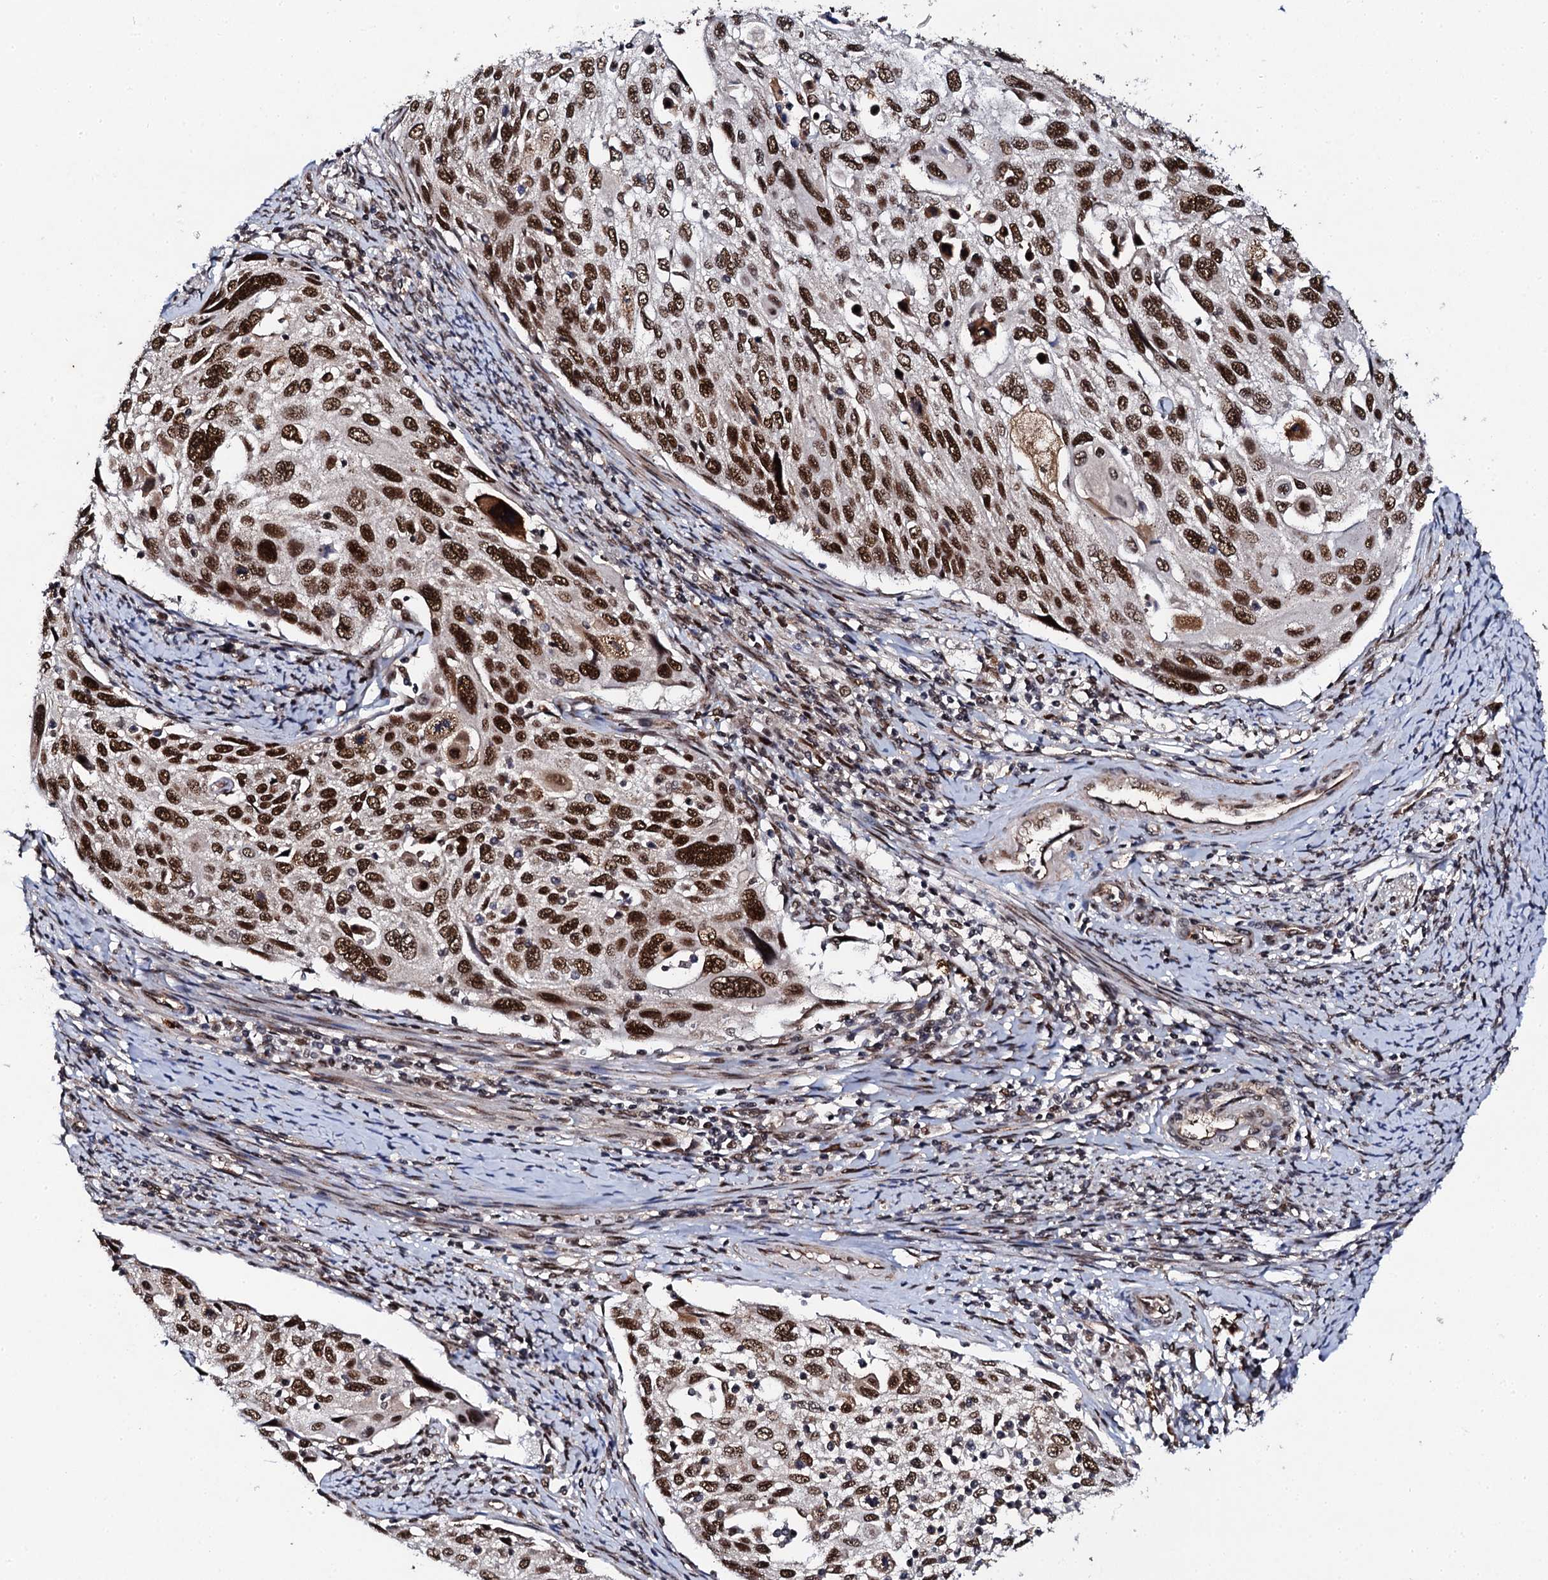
{"staining": {"intensity": "strong", "quantity": ">75%", "location": "nuclear"}, "tissue": "cervical cancer", "cell_type": "Tumor cells", "image_type": "cancer", "snomed": [{"axis": "morphology", "description": "Squamous cell carcinoma, NOS"}, {"axis": "topography", "description": "Cervix"}], "caption": "There is high levels of strong nuclear positivity in tumor cells of cervical cancer, as demonstrated by immunohistochemical staining (brown color).", "gene": "CSTF3", "patient": {"sex": "female", "age": 70}}